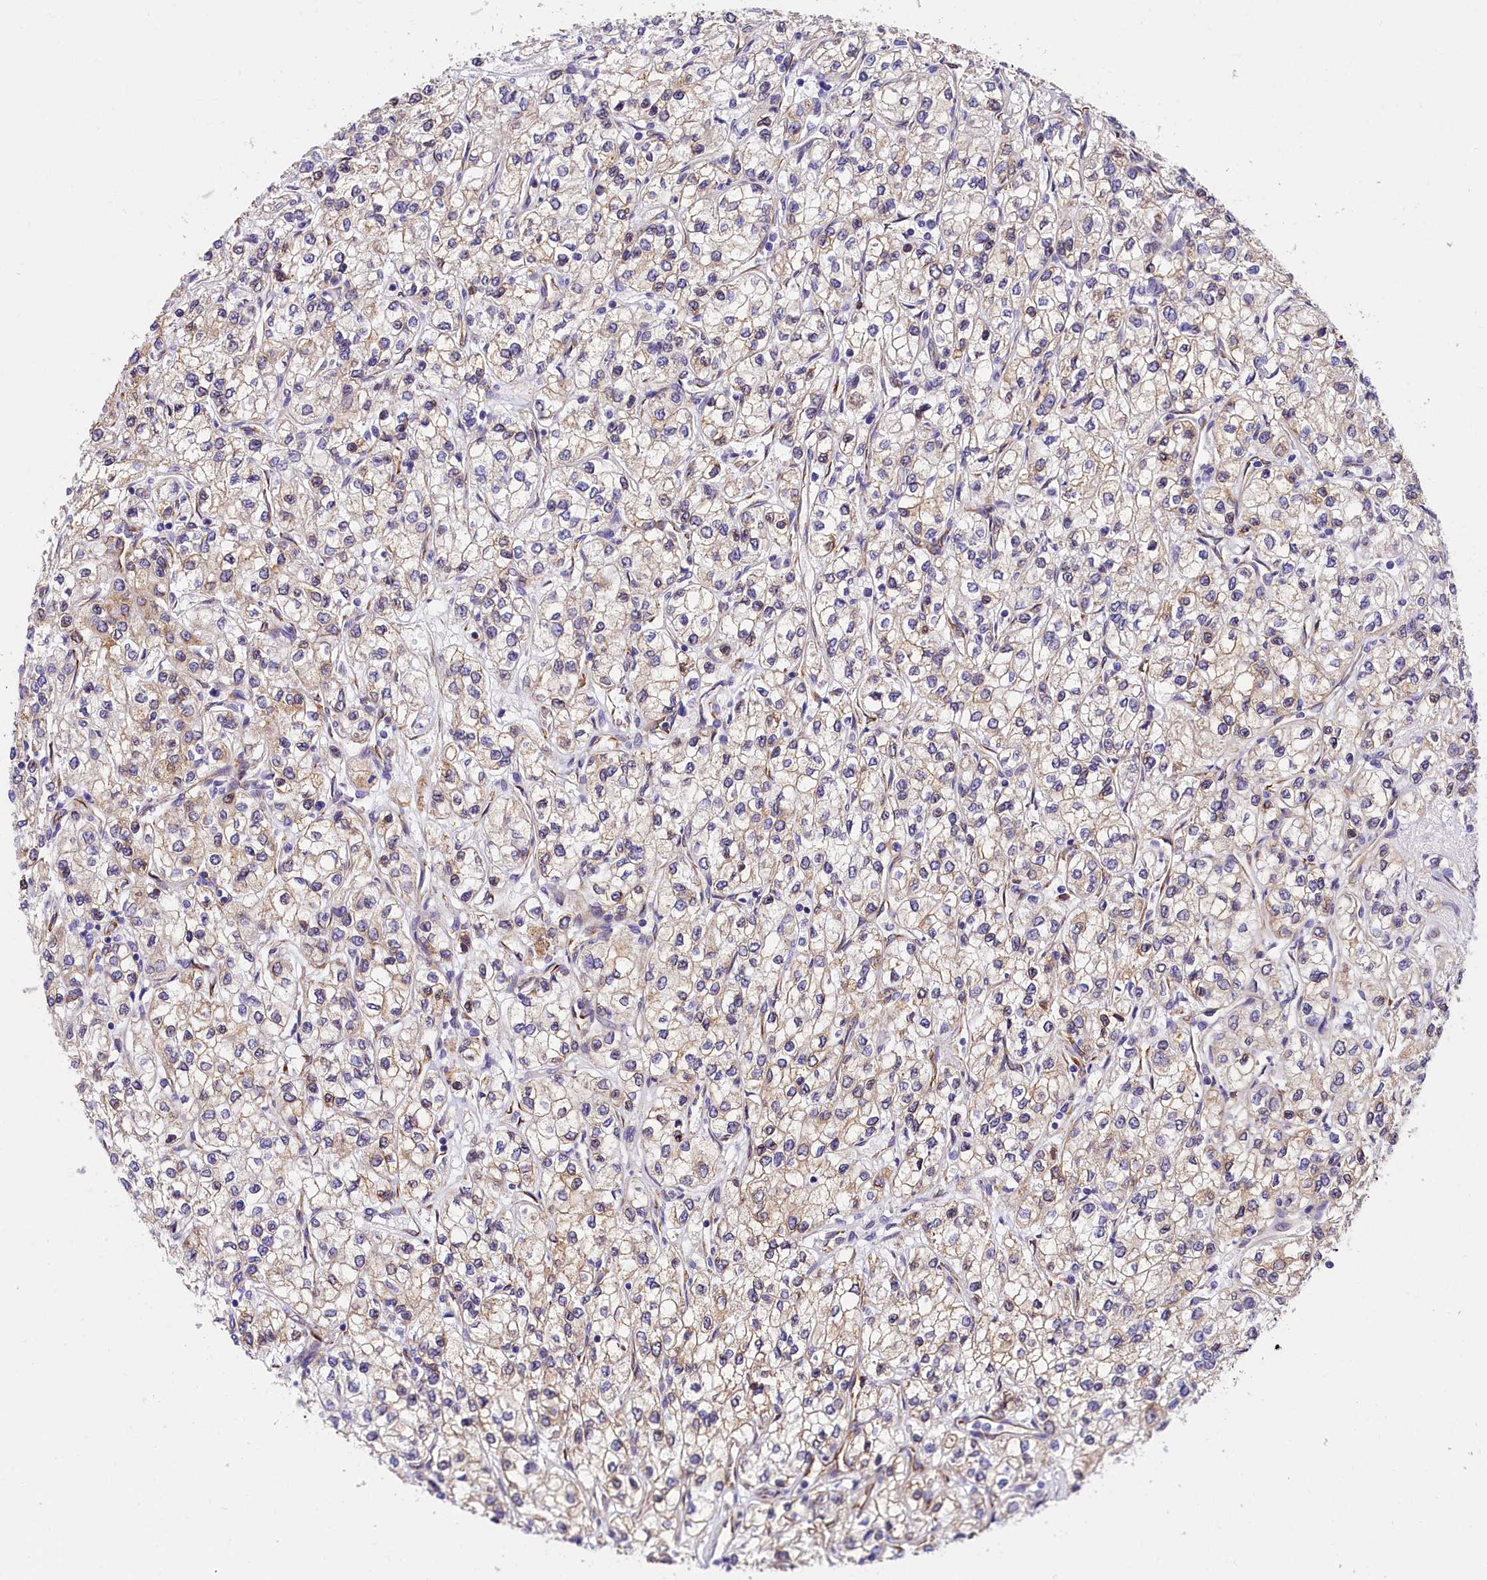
{"staining": {"intensity": "negative", "quantity": "none", "location": "none"}, "tissue": "renal cancer", "cell_type": "Tumor cells", "image_type": "cancer", "snomed": [{"axis": "morphology", "description": "Adenocarcinoma, NOS"}, {"axis": "topography", "description": "Kidney"}], "caption": "Immunohistochemical staining of human renal cancer displays no significant positivity in tumor cells.", "gene": "ITGA1", "patient": {"sex": "male", "age": 80}}